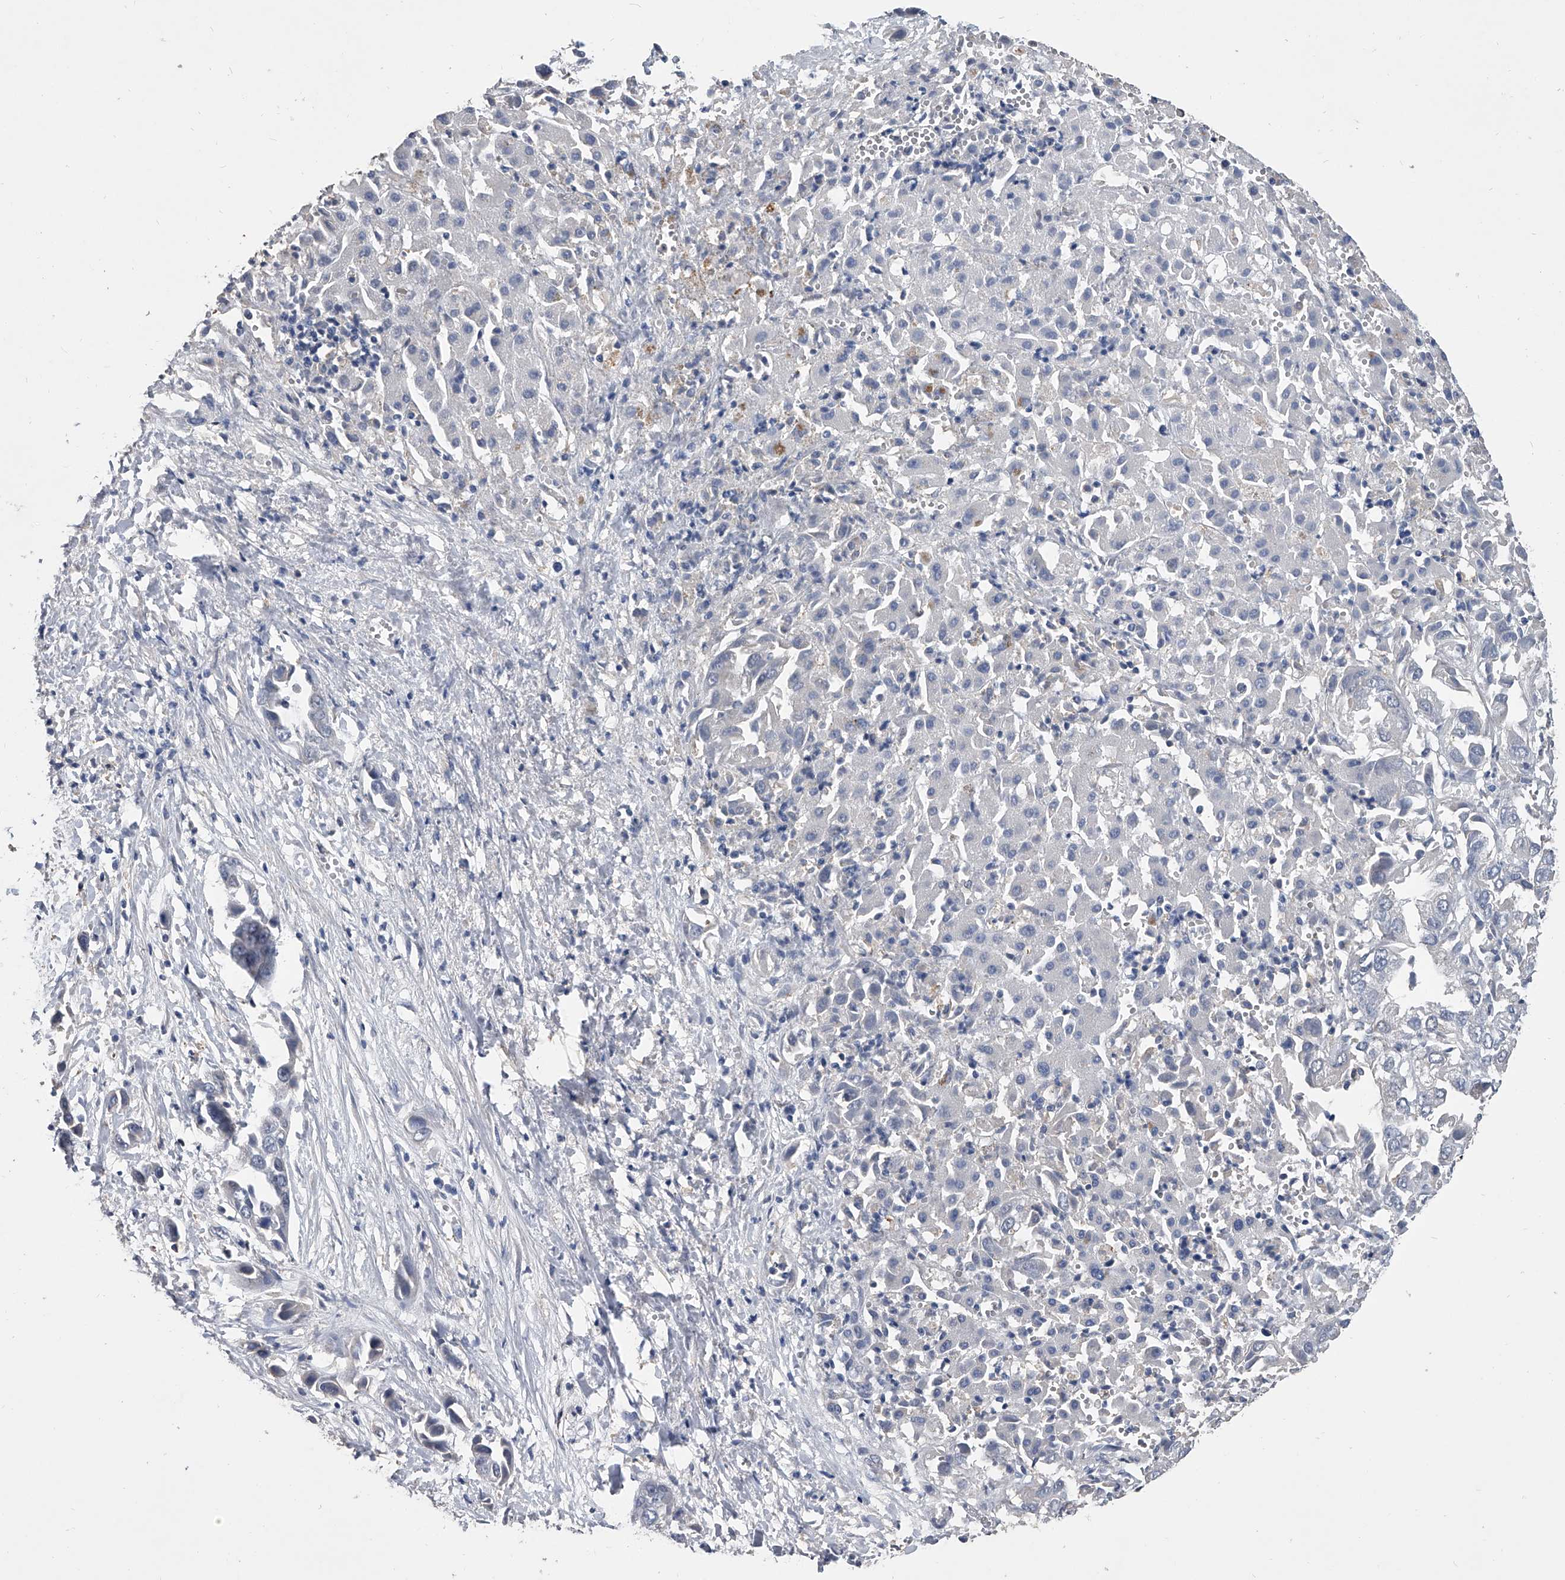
{"staining": {"intensity": "negative", "quantity": "none", "location": "none"}, "tissue": "liver cancer", "cell_type": "Tumor cells", "image_type": "cancer", "snomed": [{"axis": "morphology", "description": "Cholangiocarcinoma"}, {"axis": "topography", "description": "Liver"}], "caption": "There is no significant staining in tumor cells of cholangiocarcinoma (liver). (Immunohistochemistry (ihc), brightfield microscopy, high magnification).", "gene": "MAP4K3", "patient": {"sex": "female", "age": 52}}